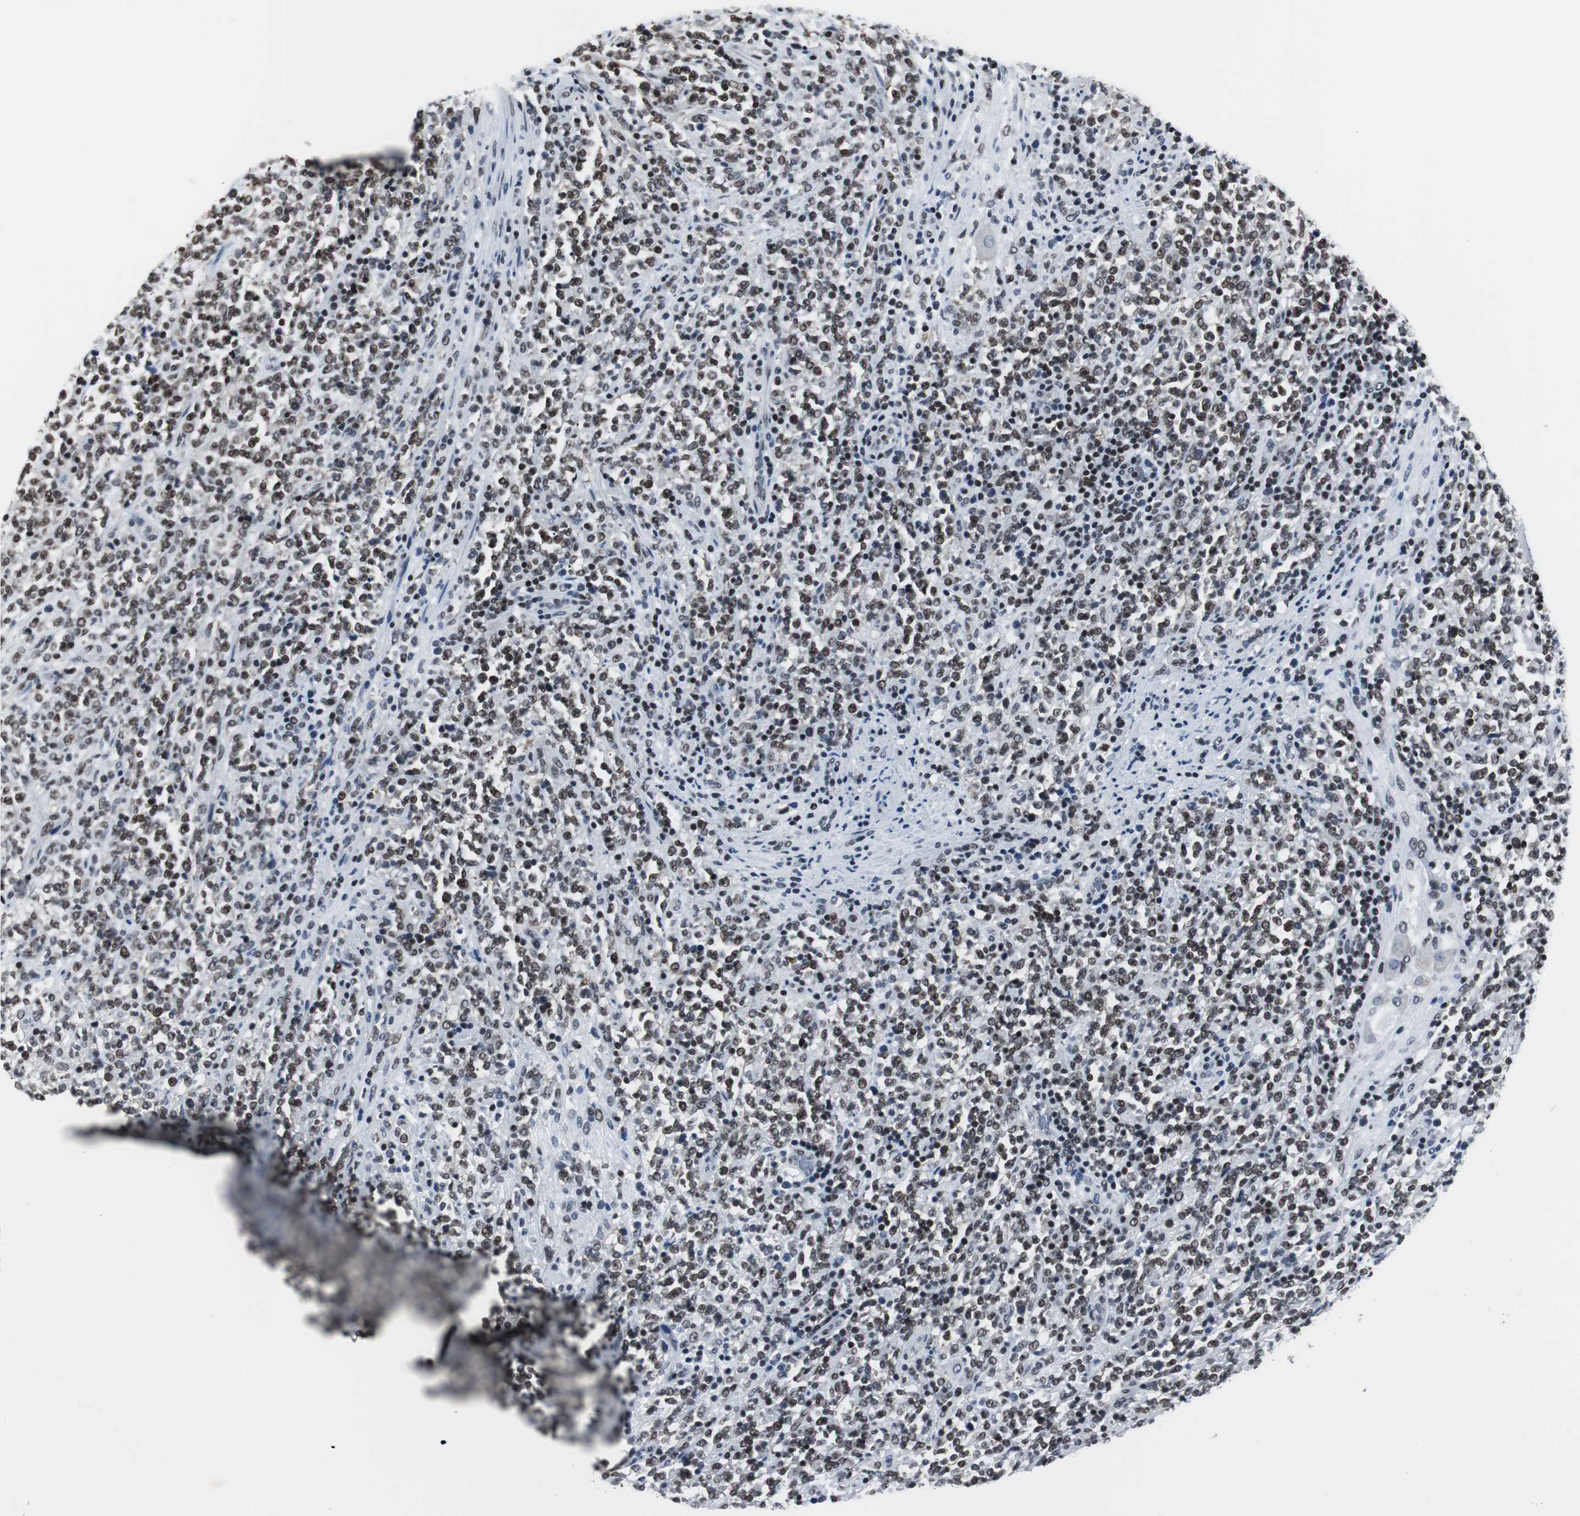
{"staining": {"intensity": "moderate", "quantity": ">75%", "location": "nuclear"}, "tissue": "lymphoma", "cell_type": "Tumor cells", "image_type": "cancer", "snomed": [{"axis": "morphology", "description": "Malignant lymphoma, non-Hodgkin's type, High grade"}, {"axis": "topography", "description": "Soft tissue"}], "caption": "IHC of human lymphoma demonstrates medium levels of moderate nuclear staining in about >75% of tumor cells.", "gene": "RAD9A", "patient": {"sex": "male", "age": 18}}